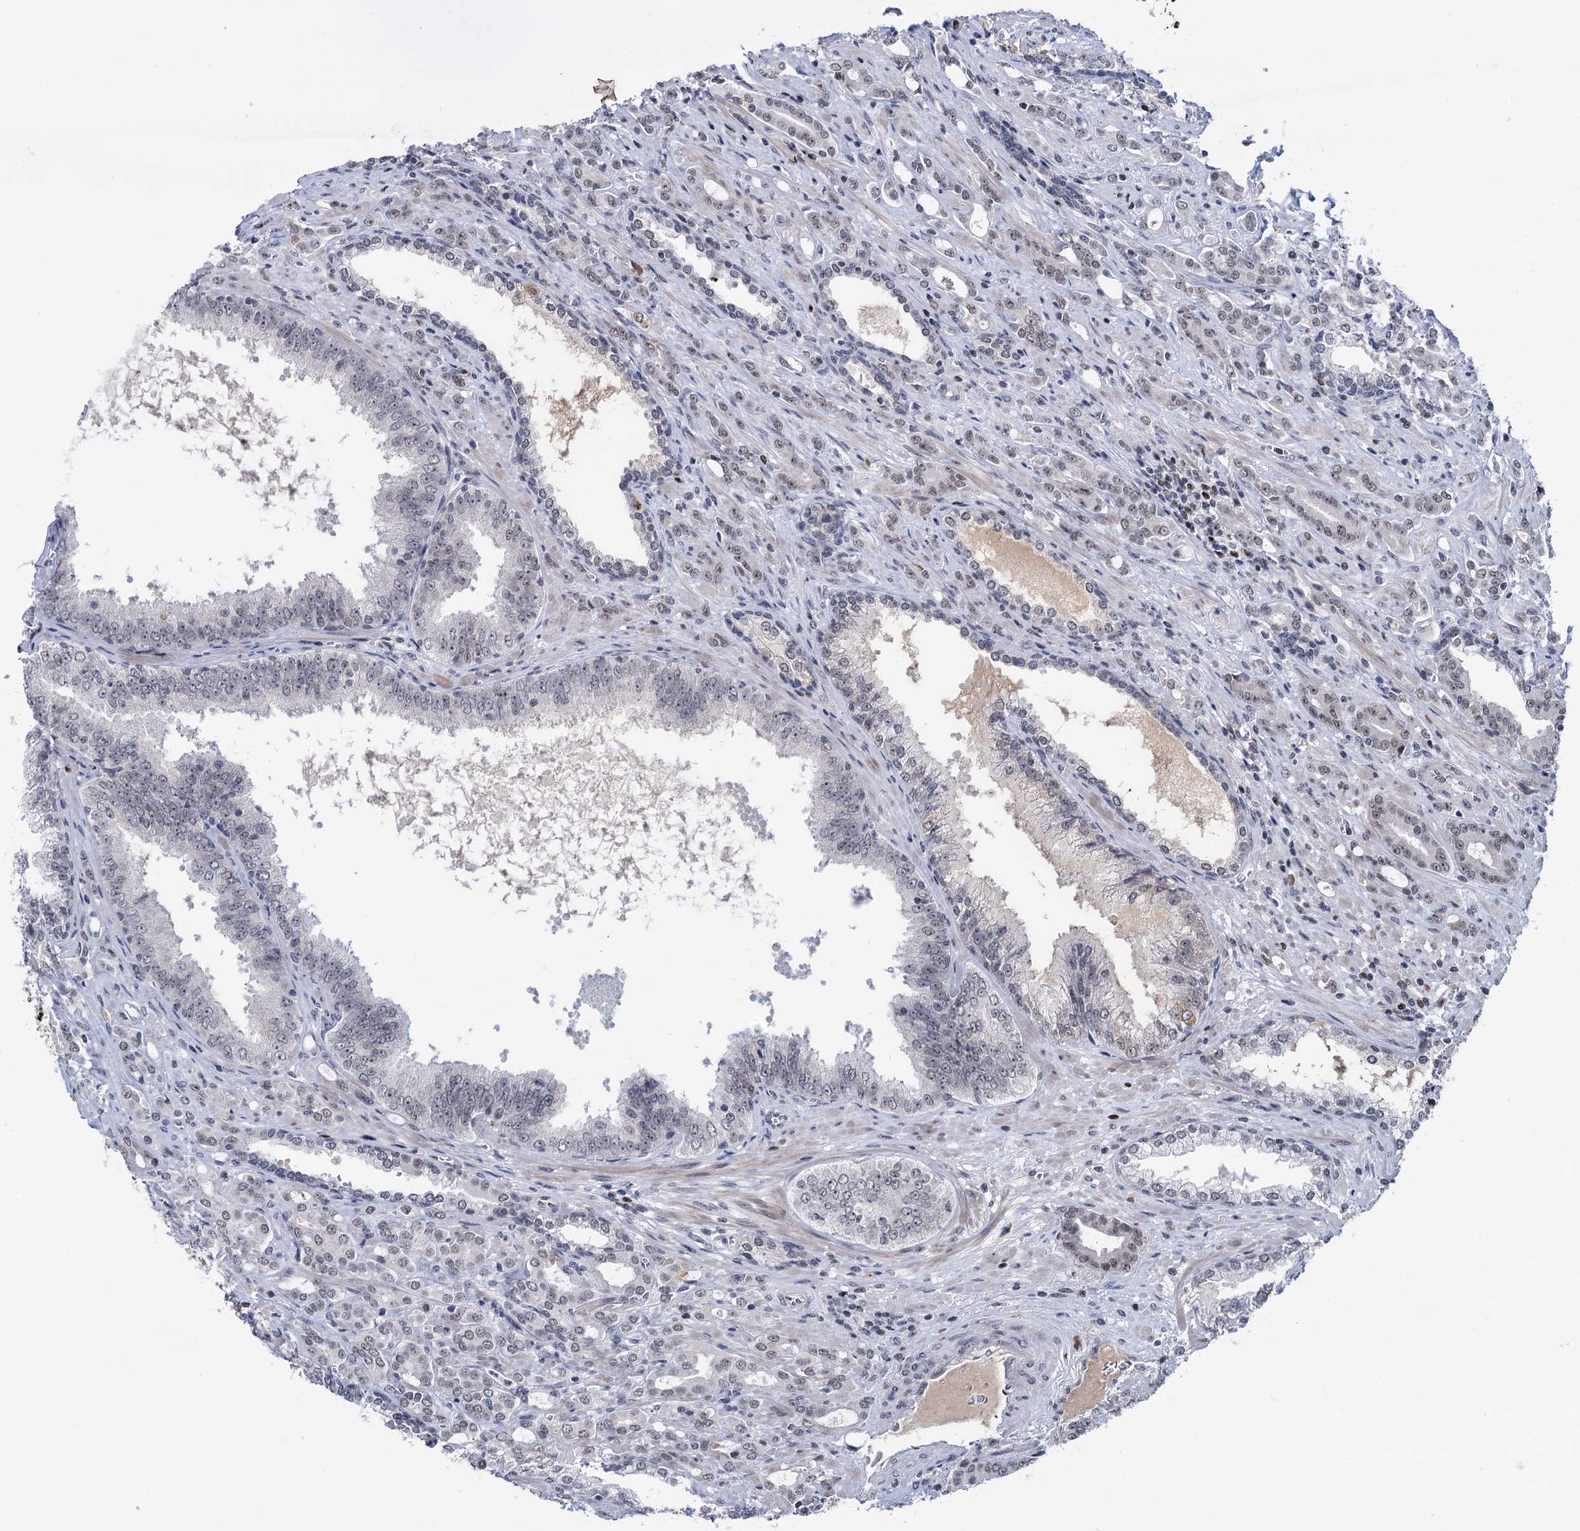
{"staining": {"intensity": "negative", "quantity": "none", "location": "none"}, "tissue": "prostate cancer", "cell_type": "Tumor cells", "image_type": "cancer", "snomed": [{"axis": "morphology", "description": "Adenocarcinoma, High grade"}, {"axis": "topography", "description": "Prostate"}], "caption": "Adenocarcinoma (high-grade) (prostate) was stained to show a protein in brown. There is no significant staining in tumor cells.", "gene": "ZCCHC10", "patient": {"sex": "male", "age": 72}}